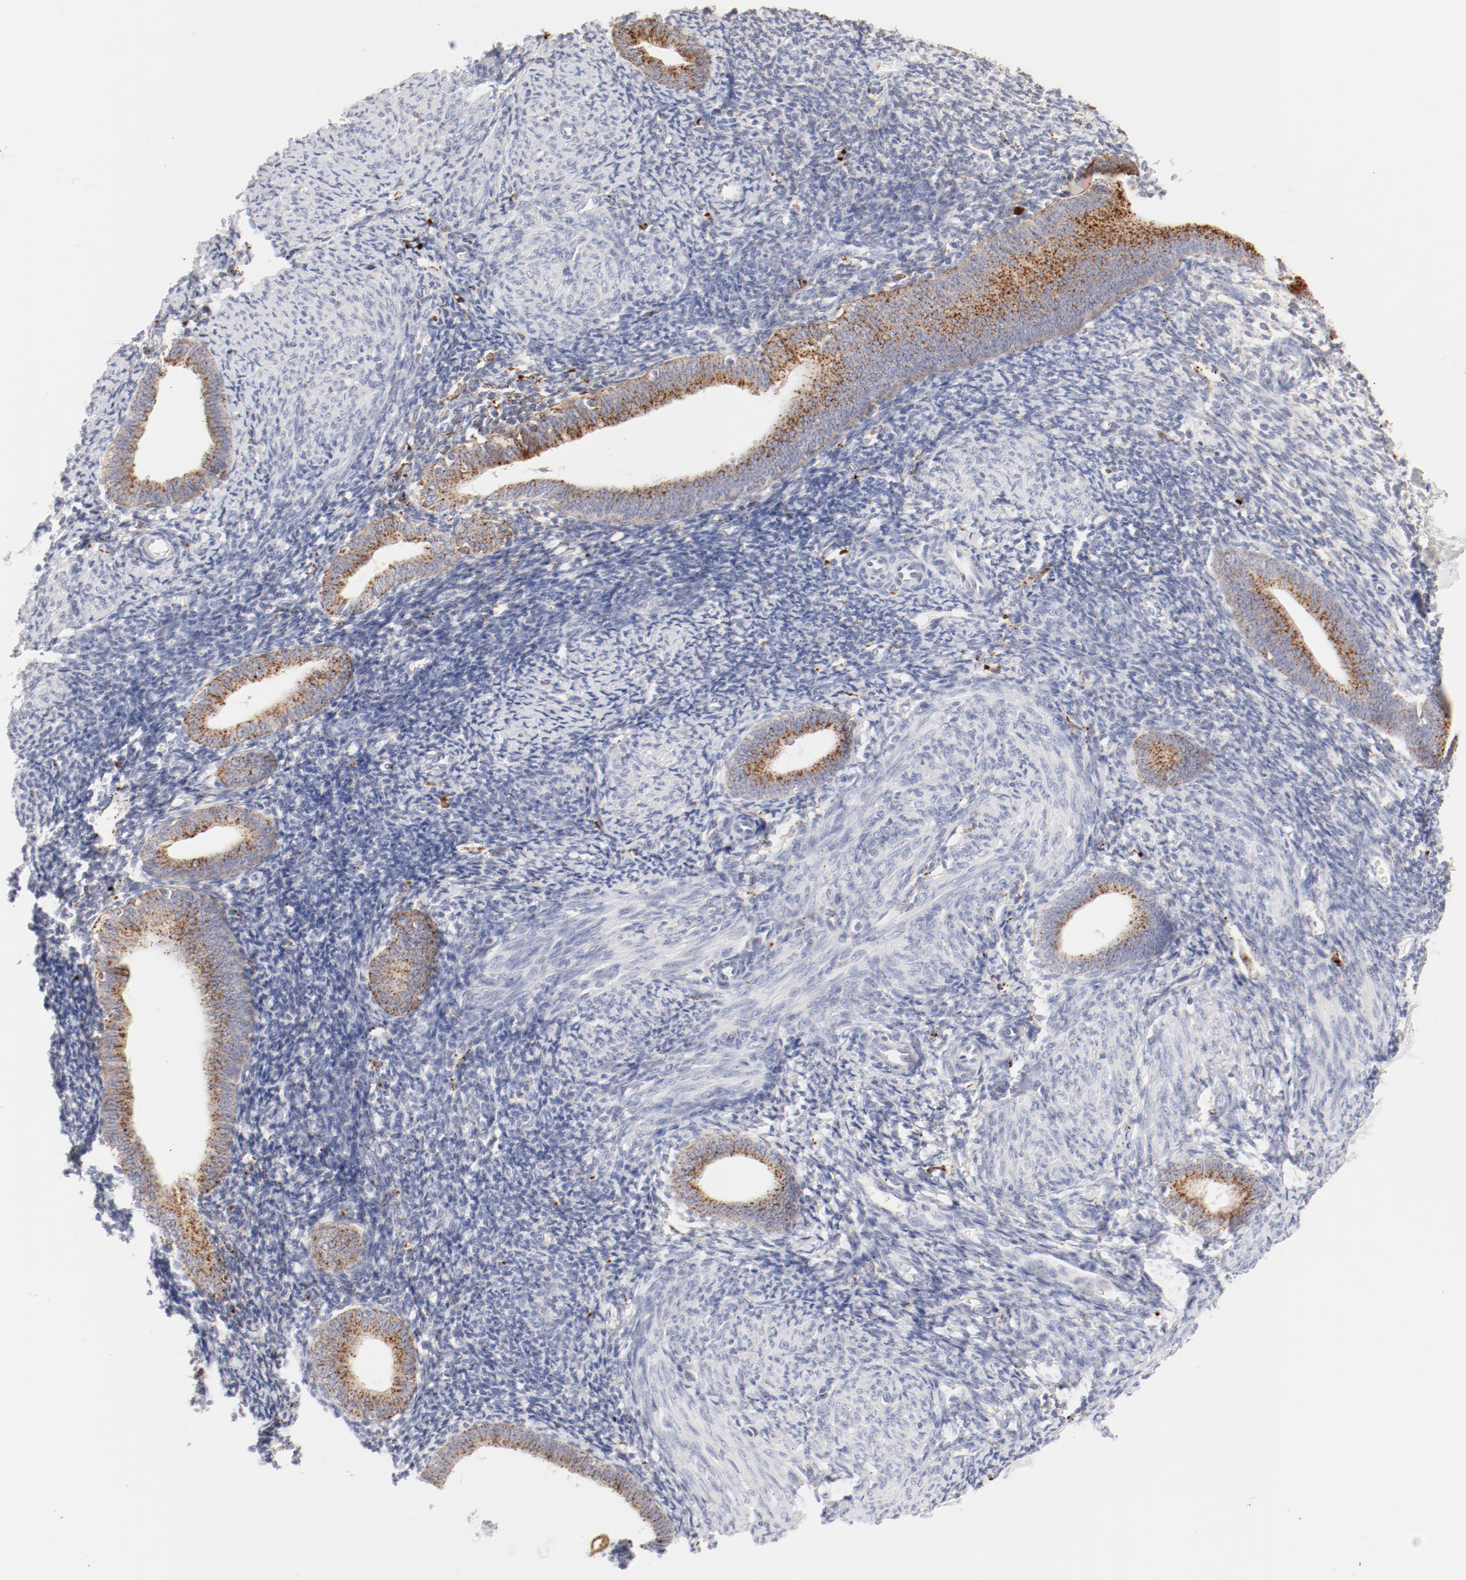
{"staining": {"intensity": "weak", "quantity": "25%-75%", "location": "cytoplasmic/membranous"}, "tissue": "endometrium", "cell_type": "Cells in endometrial stroma", "image_type": "normal", "snomed": [{"axis": "morphology", "description": "Normal tissue, NOS"}, {"axis": "topography", "description": "Endometrium"}], "caption": "The photomicrograph demonstrates immunohistochemical staining of unremarkable endometrium. There is weak cytoplasmic/membranous positivity is appreciated in approximately 25%-75% of cells in endometrial stroma.", "gene": "CTSH", "patient": {"sex": "female", "age": 57}}